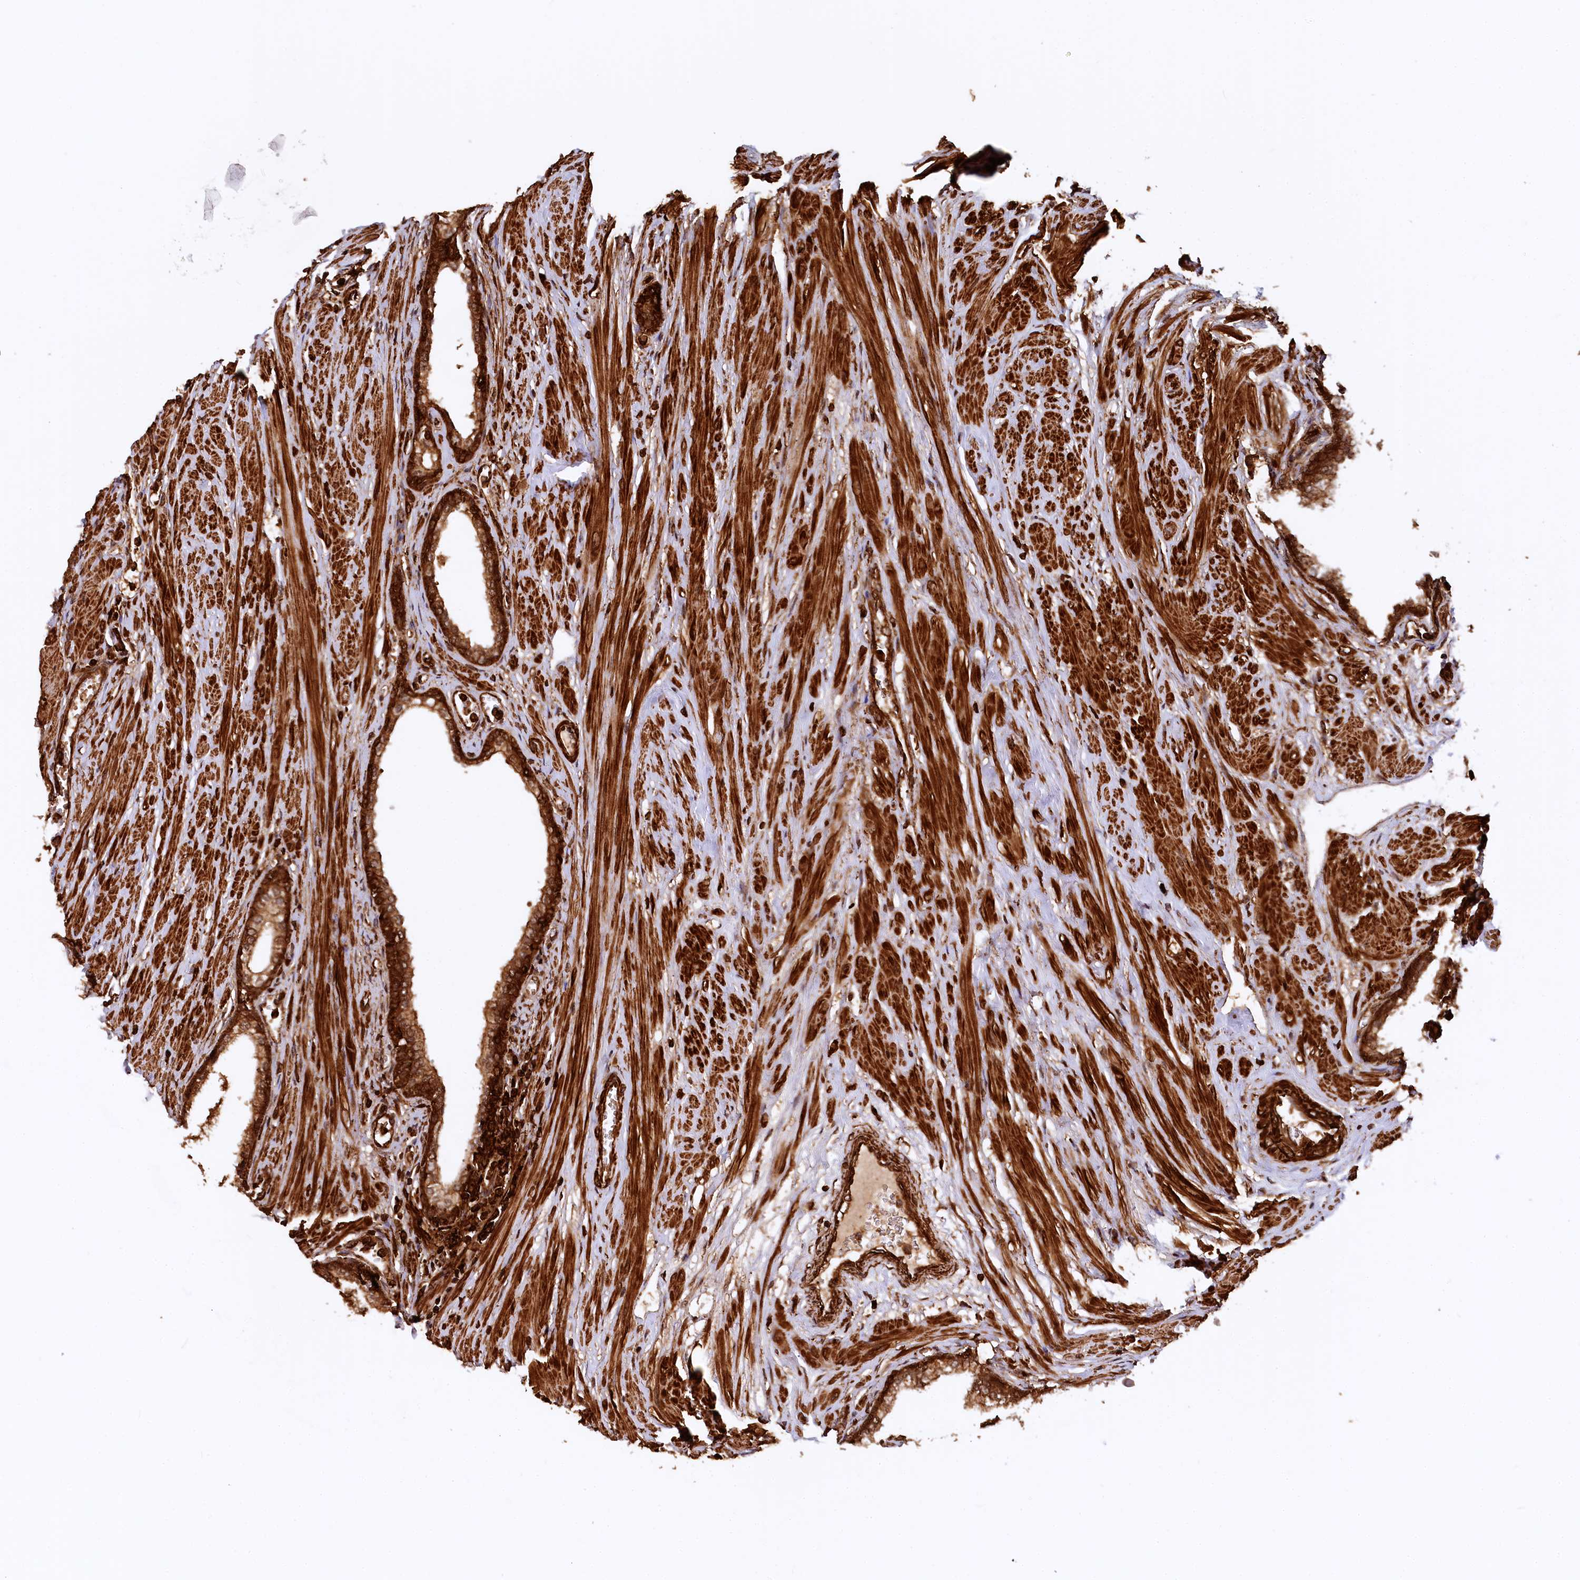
{"staining": {"intensity": "strong", "quantity": ">75%", "location": "cytoplasmic/membranous"}, "tissue": "prostate", "cell_type": "Glandular cells", "image_type": "normal", "snomed": [{"axis": "morphology", "description": "Normal tissue, NOS"}, {"axis": "morphology", "description": "Urothelial carcinoma, Low grade"}, {"axis": "topography", "description": "Urinary bladder"}, {"axis": "topography", "description": "Prostate"}], "caption": "Unremarkable prostate displays strong cytoplasmic/membranous expression in about >75% of glandular cells (Stains: DAB in brown, nuclei in blue, Microscopy: brightfield microscopy at high magnification)..", "gene": "STUB1", "patient": {"sex": "male", "age": 60}}